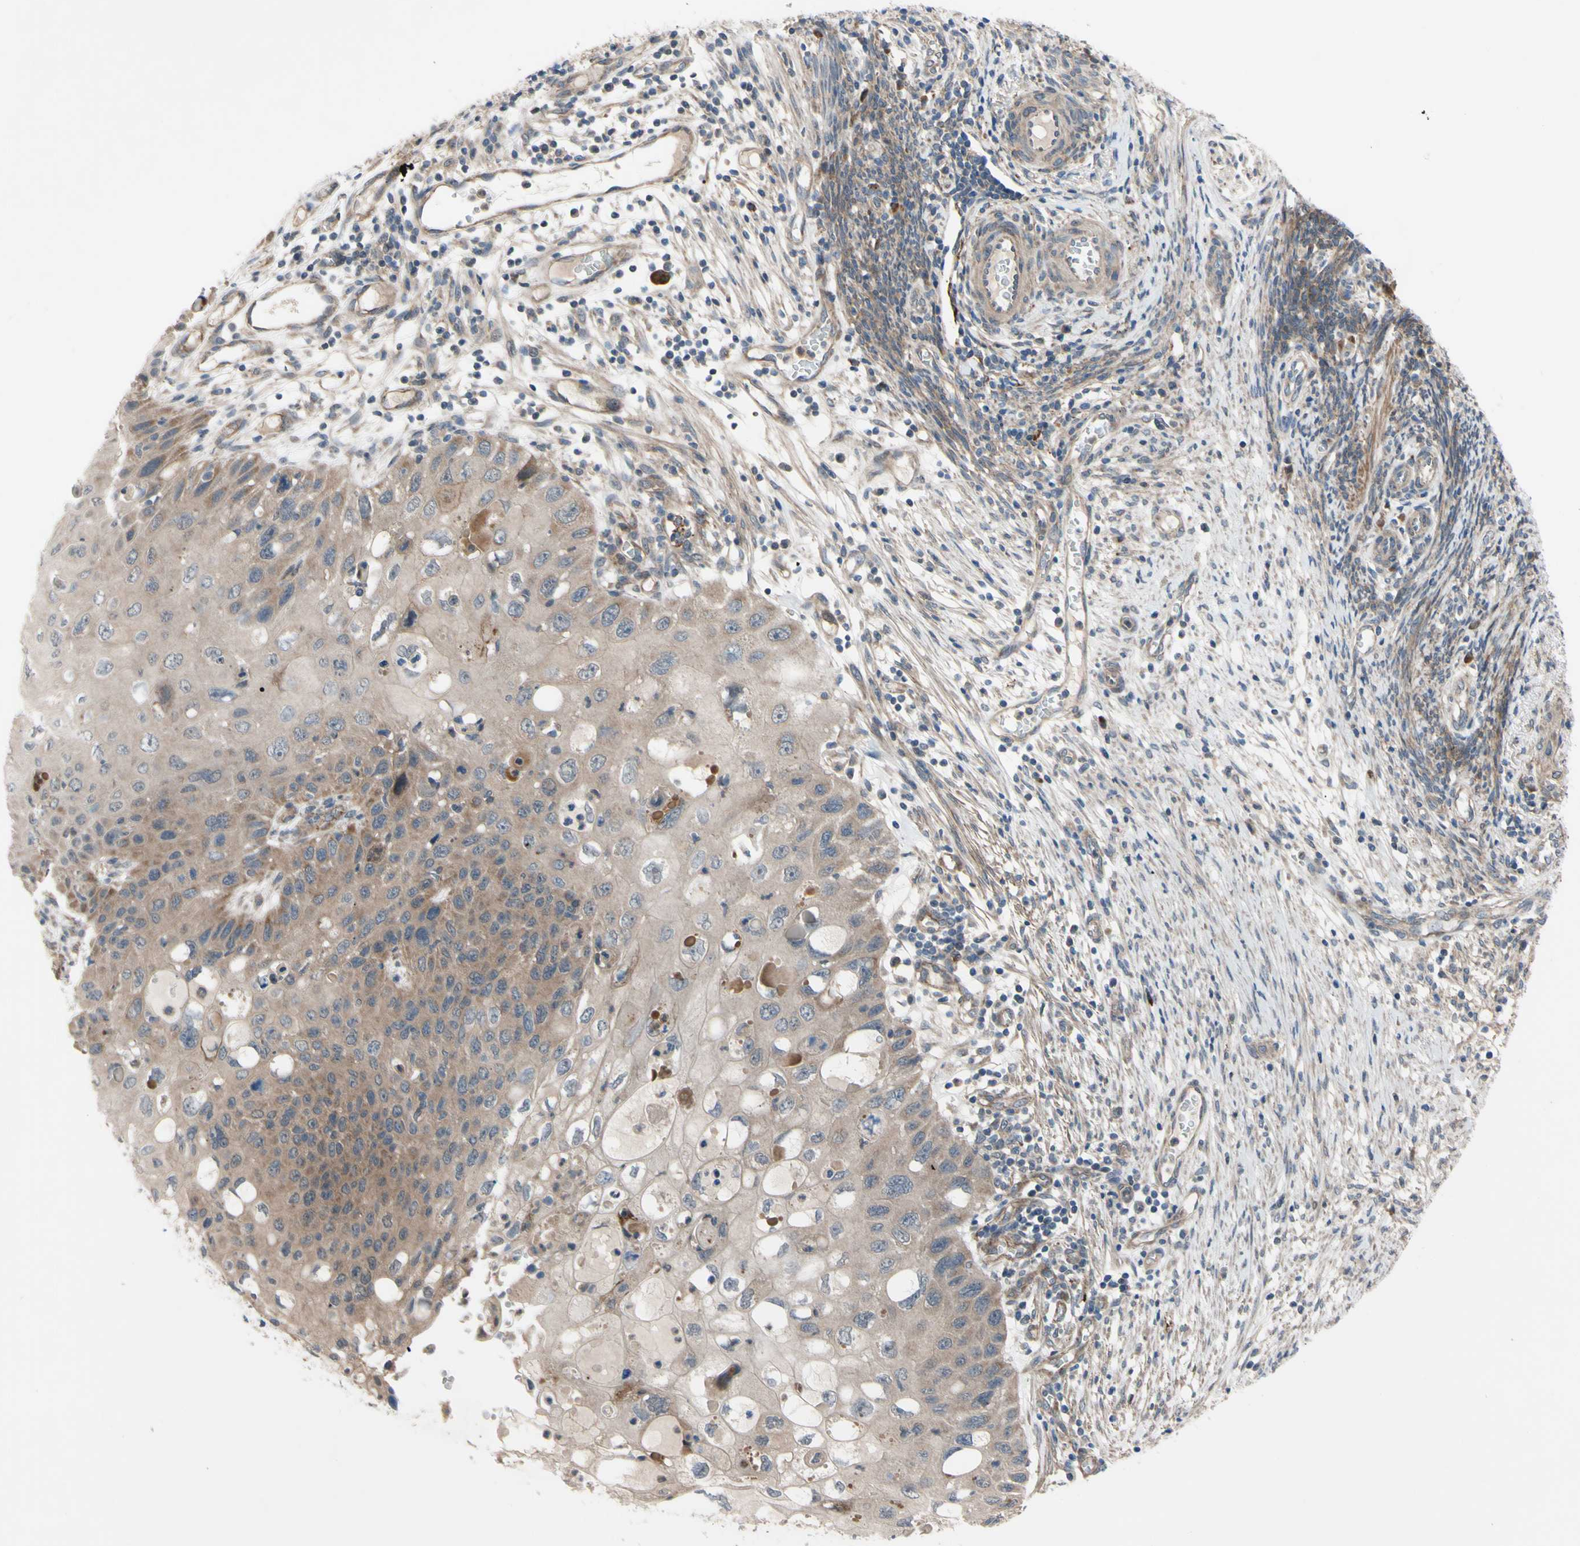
{"staining": {"intensity": "weak", "quantity": ">75%", "location": "cytoplasmic/membranous"}, "tissue": "cervical cancer", "cell_type": "Tumor cells", "image_type": "cancer", "snomed": [{"axis": "morphology", "description": "Squamous cell carcinoma, NOS"}, {"axis": "topography", "description": "Cervix"}], "caption": "Cervical cancer stained for a protein displays weak cytoplasmic/membranous positivity in tumor cells.", "gene": "SVIL", "patient": {"sex": "female", "age": 70}}